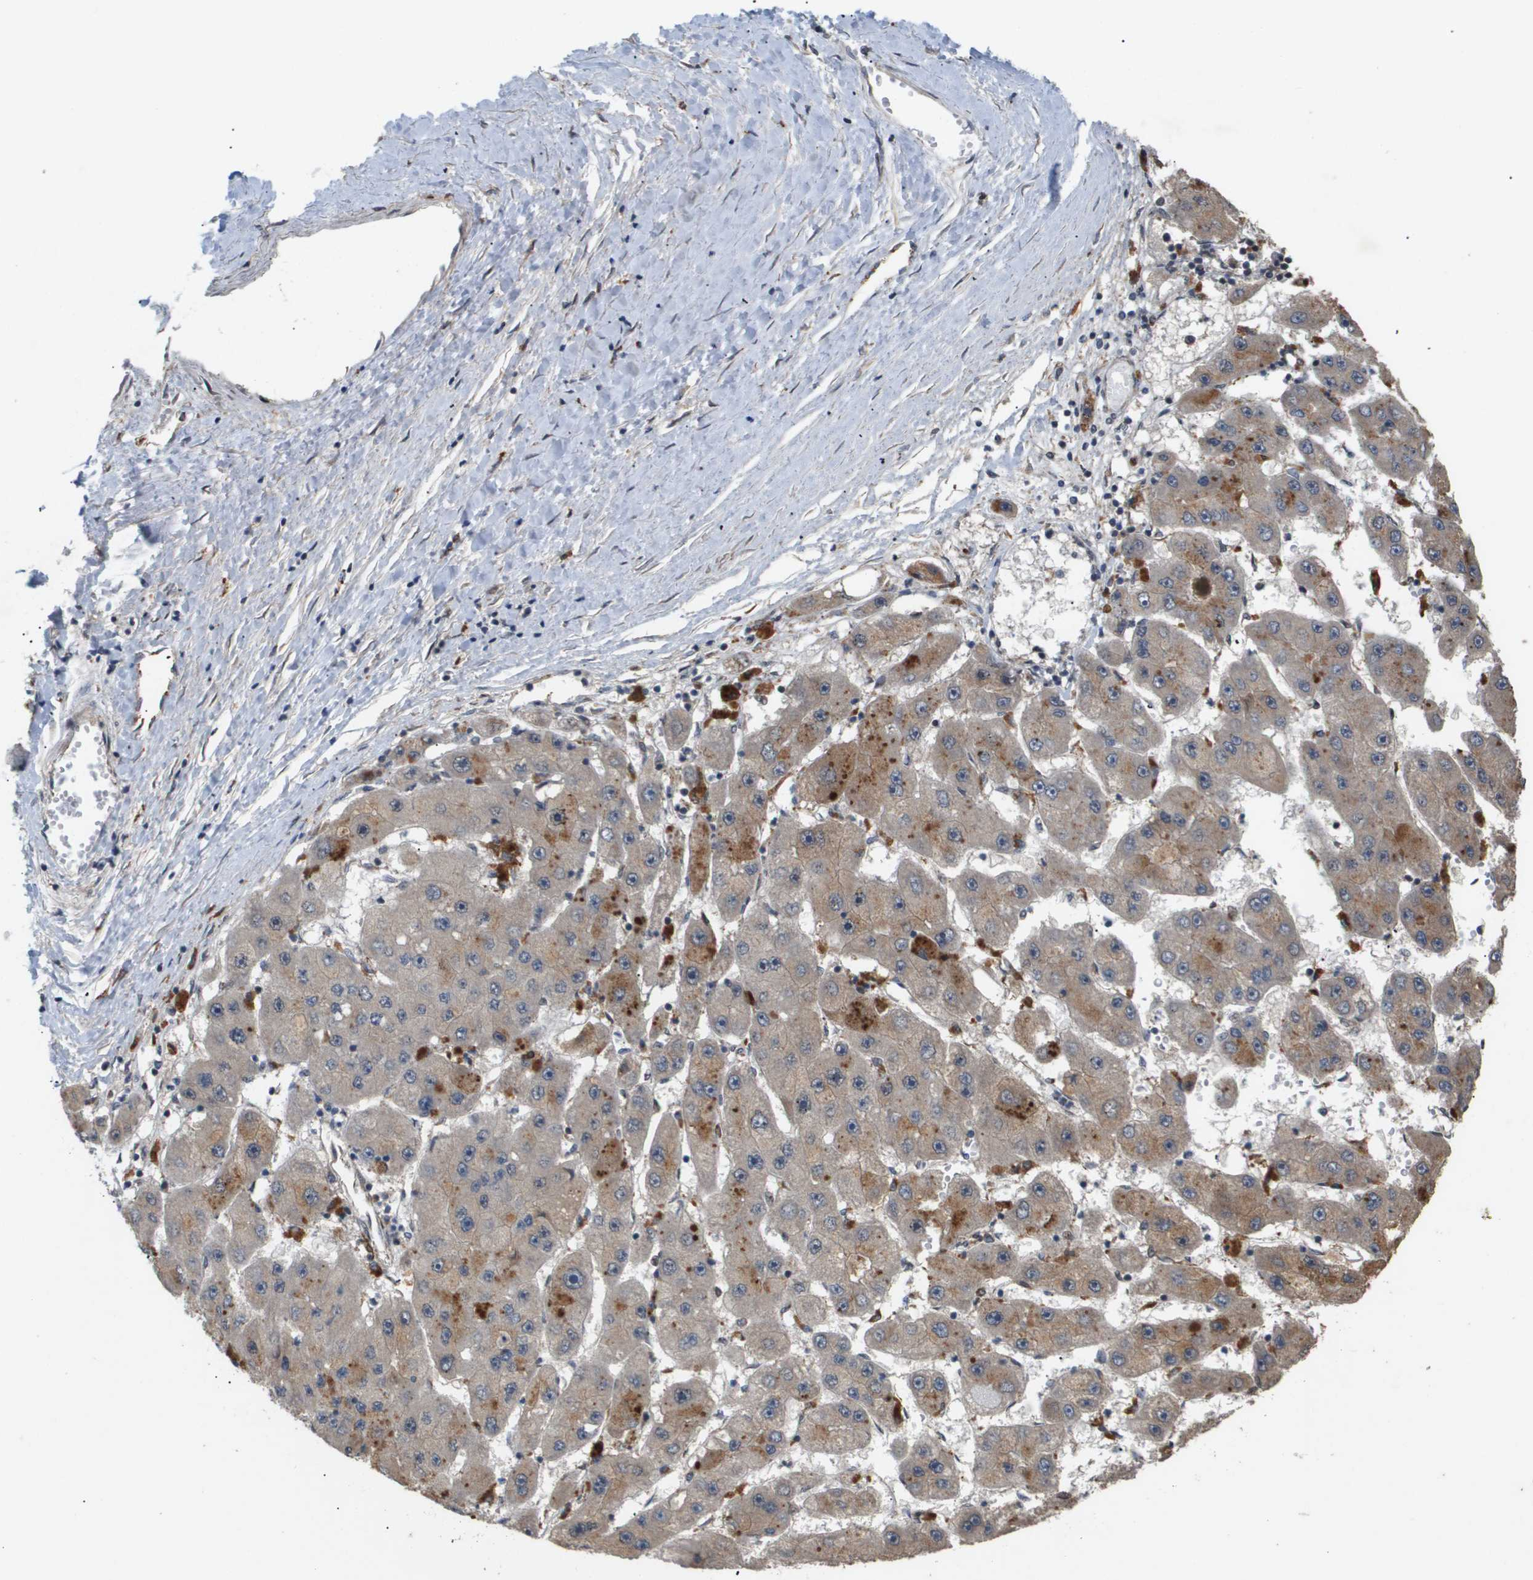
{"staining": {"intensity": "moderate", "quantity": "25%-75%", "location": "cytoplasmic/membranous"}, "tissue": "liver cancer", "cell_type": "Tumor cells", "image_type": "cancer", "snomed": [{"axis": "morphology", "description": "Carcinoma, Hepatocellular, NOS"}, {"axis": "topography", "description": "Liver"}], "caption": "Liver hepatocellular carcinoma stained with DAB (3,3'-diaminobenzidine) immunohistochemistry (IHC) demonstrates medium levels of moderate cytoplasmic/membranous expression in approximately 25%-75% of tumor cells.", "gene": "PDGFB", "patient": {"sex": "female", "age": 61}}